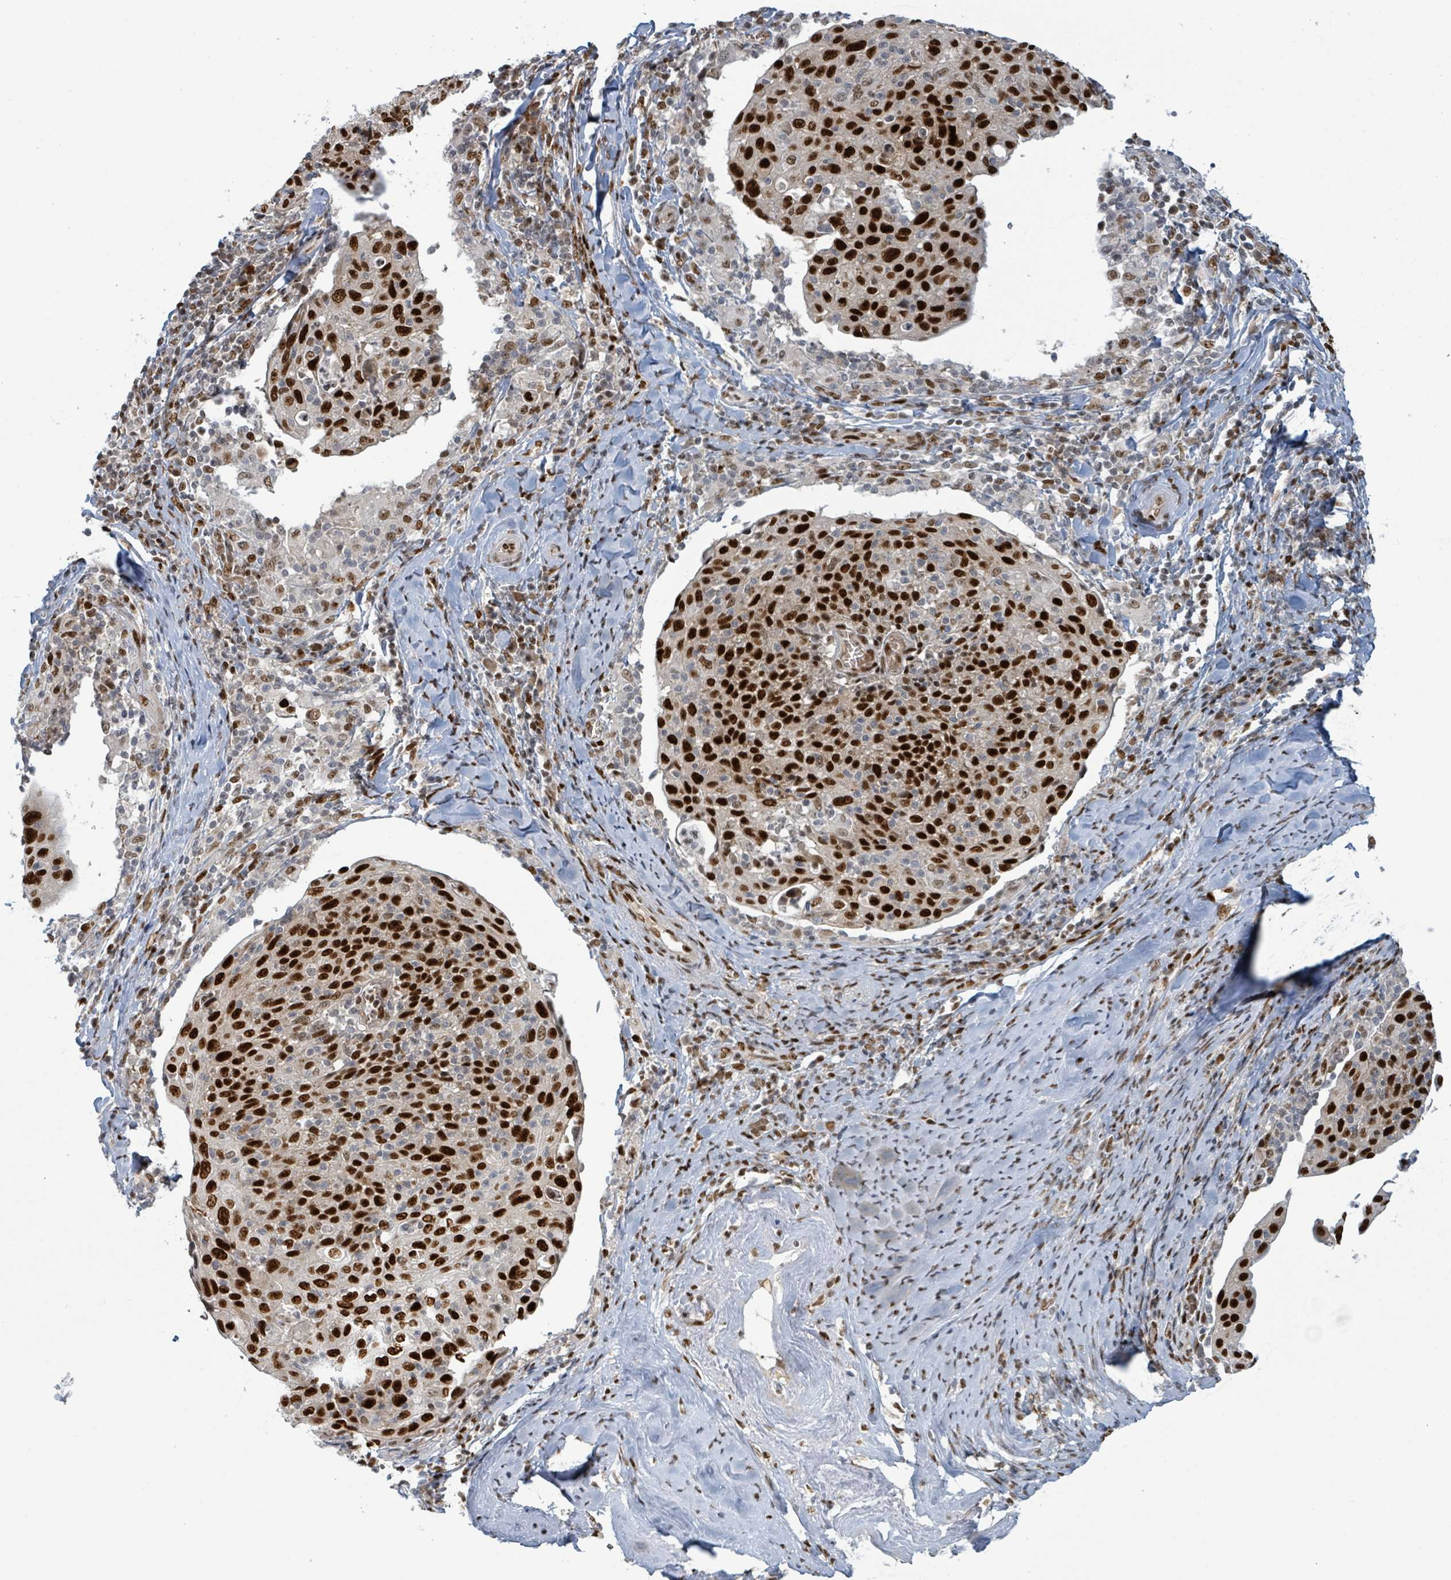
{"staining": {"intensity": "strong", "quantity": ">75%", "location": "nuclear"}, "tissue": "cervical cancer", "cell_type": "Tumor cells", "image_type": "cancer", "snomed": [{"axis": "morphology", "description": "Squamous cell carcinoma, NOS"}, {"axis": "topography", "description": "Cervix"}], "caption": "This histopathology image displays immunohistochemistry staining of squamous cell carcinoma (cervical), with high strong nuclear expression in approximately >75% of tumor cells.", "gene": "KLF3", "patient": {"sex": "female", "age": 52}}